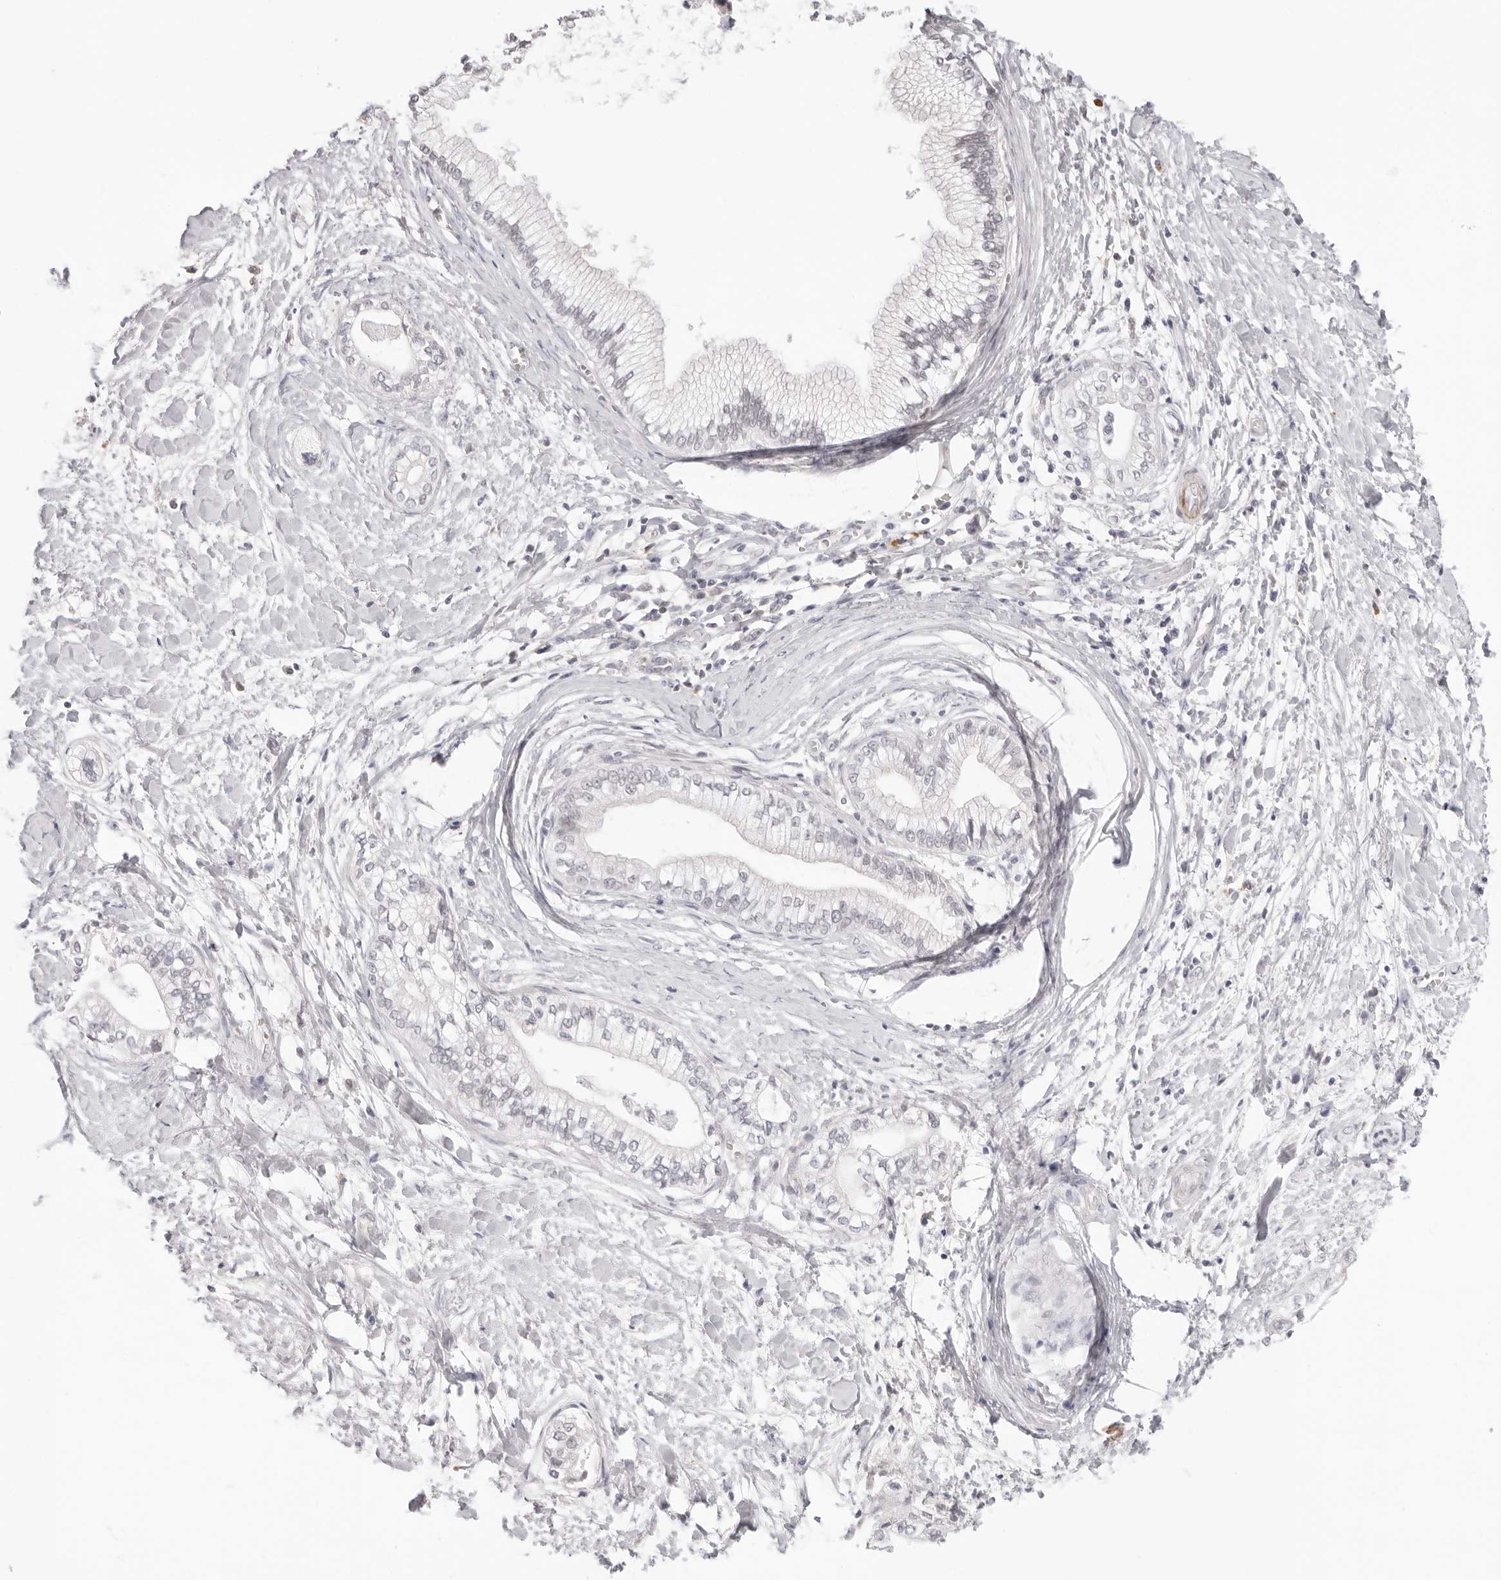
{"staining": {"intensity": "negative", "quantity": "none", "location": "none"}, "tissue": "pancreatic cancer", "cell_type": "Tumor cells", "image_type": "cancer", "snomed": [{"axis": "morphology", "description": "Adenocarcinoma, NOS"}, {"axis": "topography", "description": "Pancreas"}], "caption": "Immunohistochemical staining of adenocarcinoma (pancreatic) displays no significant positivity in tumor cells.", "gene": "STRADB", "patient": {"sex": "male", "age": 68}}